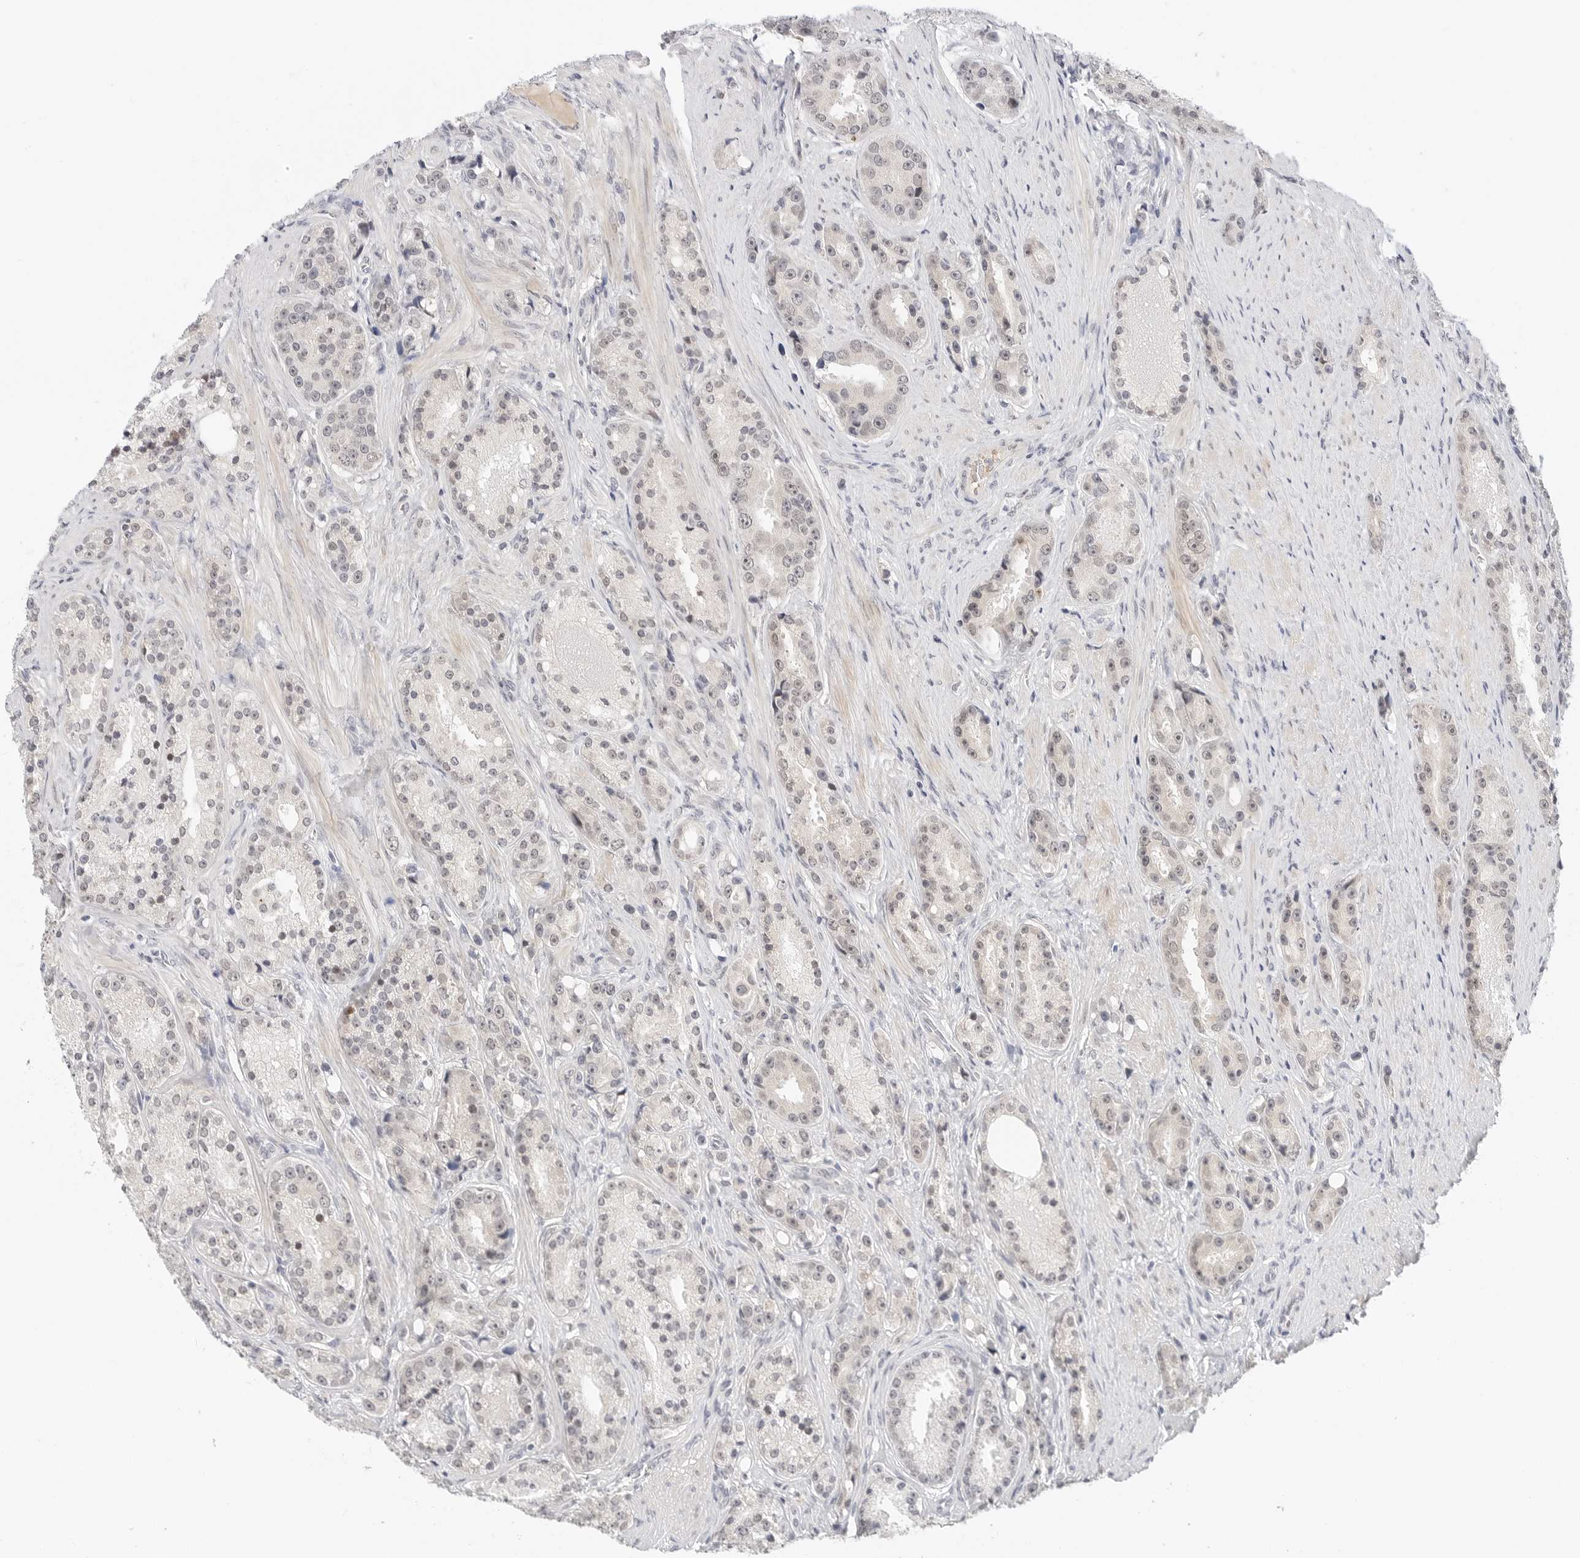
{"staining": {"intensity": "negative", "quantity": "none", "location": "none"}, "tissue": "prostate cancer", "cell_type": "Tumor cells", "image_type": "cancer", "snomed": [{"axis": "morphology", "description": "Adenocarcinoma, High grade"}, {"axis": "topography", "description": "Prostate"}], "caption": "DAB (3,3'-diaminobenzidine) immunohistochemical staining of high-grade adenocarcinoma (prostate) reveals no significant positivity in tumor cells. (Stains: DAB immunohistochemistry with hematoxylin counter stain, Microscopy: brightfield microscopy at high magnification).", "gene": "TSEN2", "patient": {"sex": "male", "age": 60}}